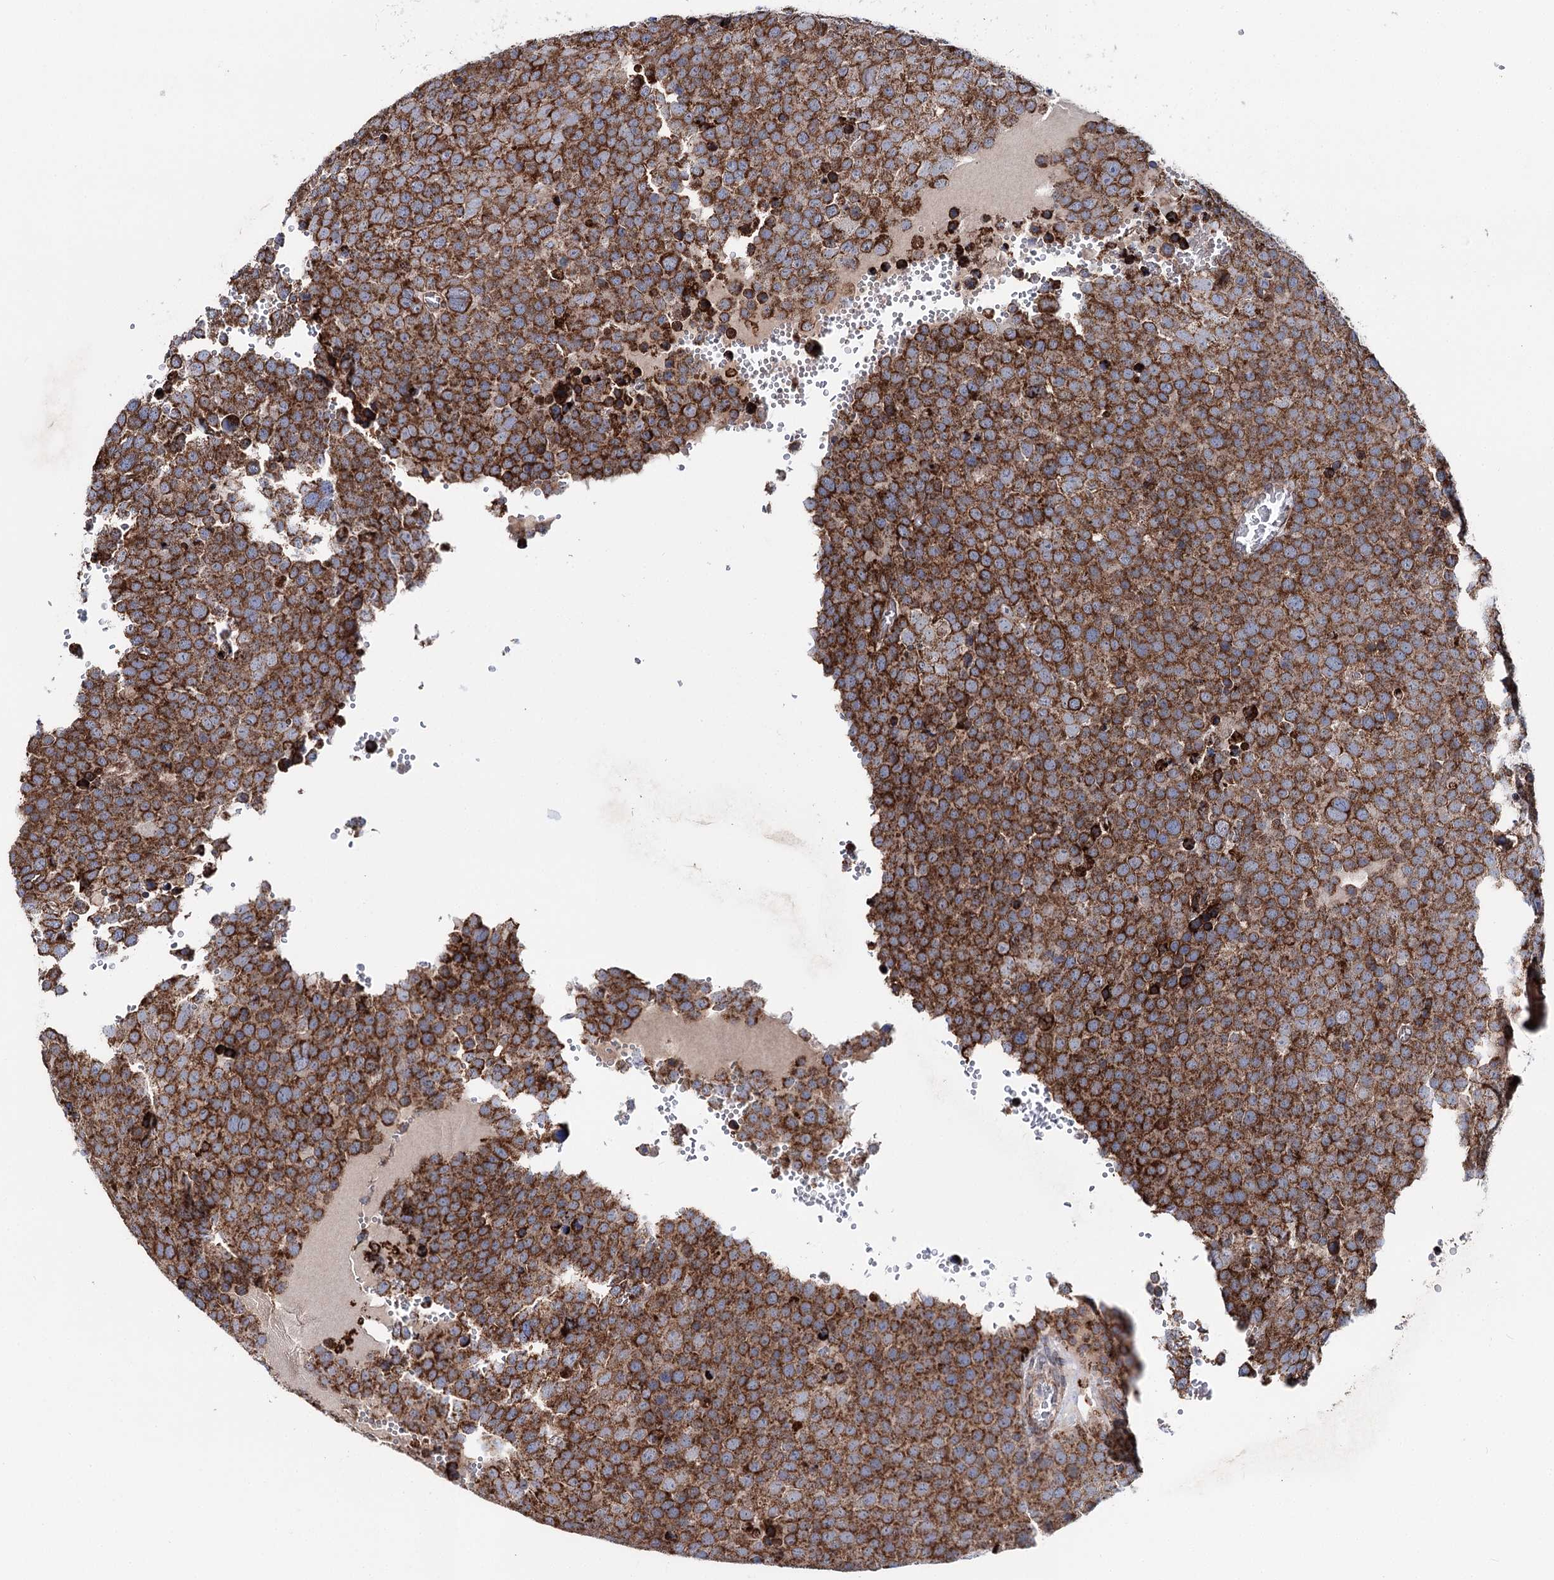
{"staining": {"intensity": "moderate", "quantity": ">75%", "location": "cytoplasmic/membranous"}, "tissue": "testis cancer", "cell_type": "Tumor cells", "image_type": "cancer", "snomed": [{"axis": "morphology", "description": "Seminoma, NOS"}, {"axis": "topography", "description": "Testis"}], "caption": "The histopathology image reveals staining of testis cancer, revealing moderate cytoplasmic/membranous protein expression (brown color) within tumor cells.", "gene": "MSANTD2", "patient": {"sex": "male", "age": 71}}